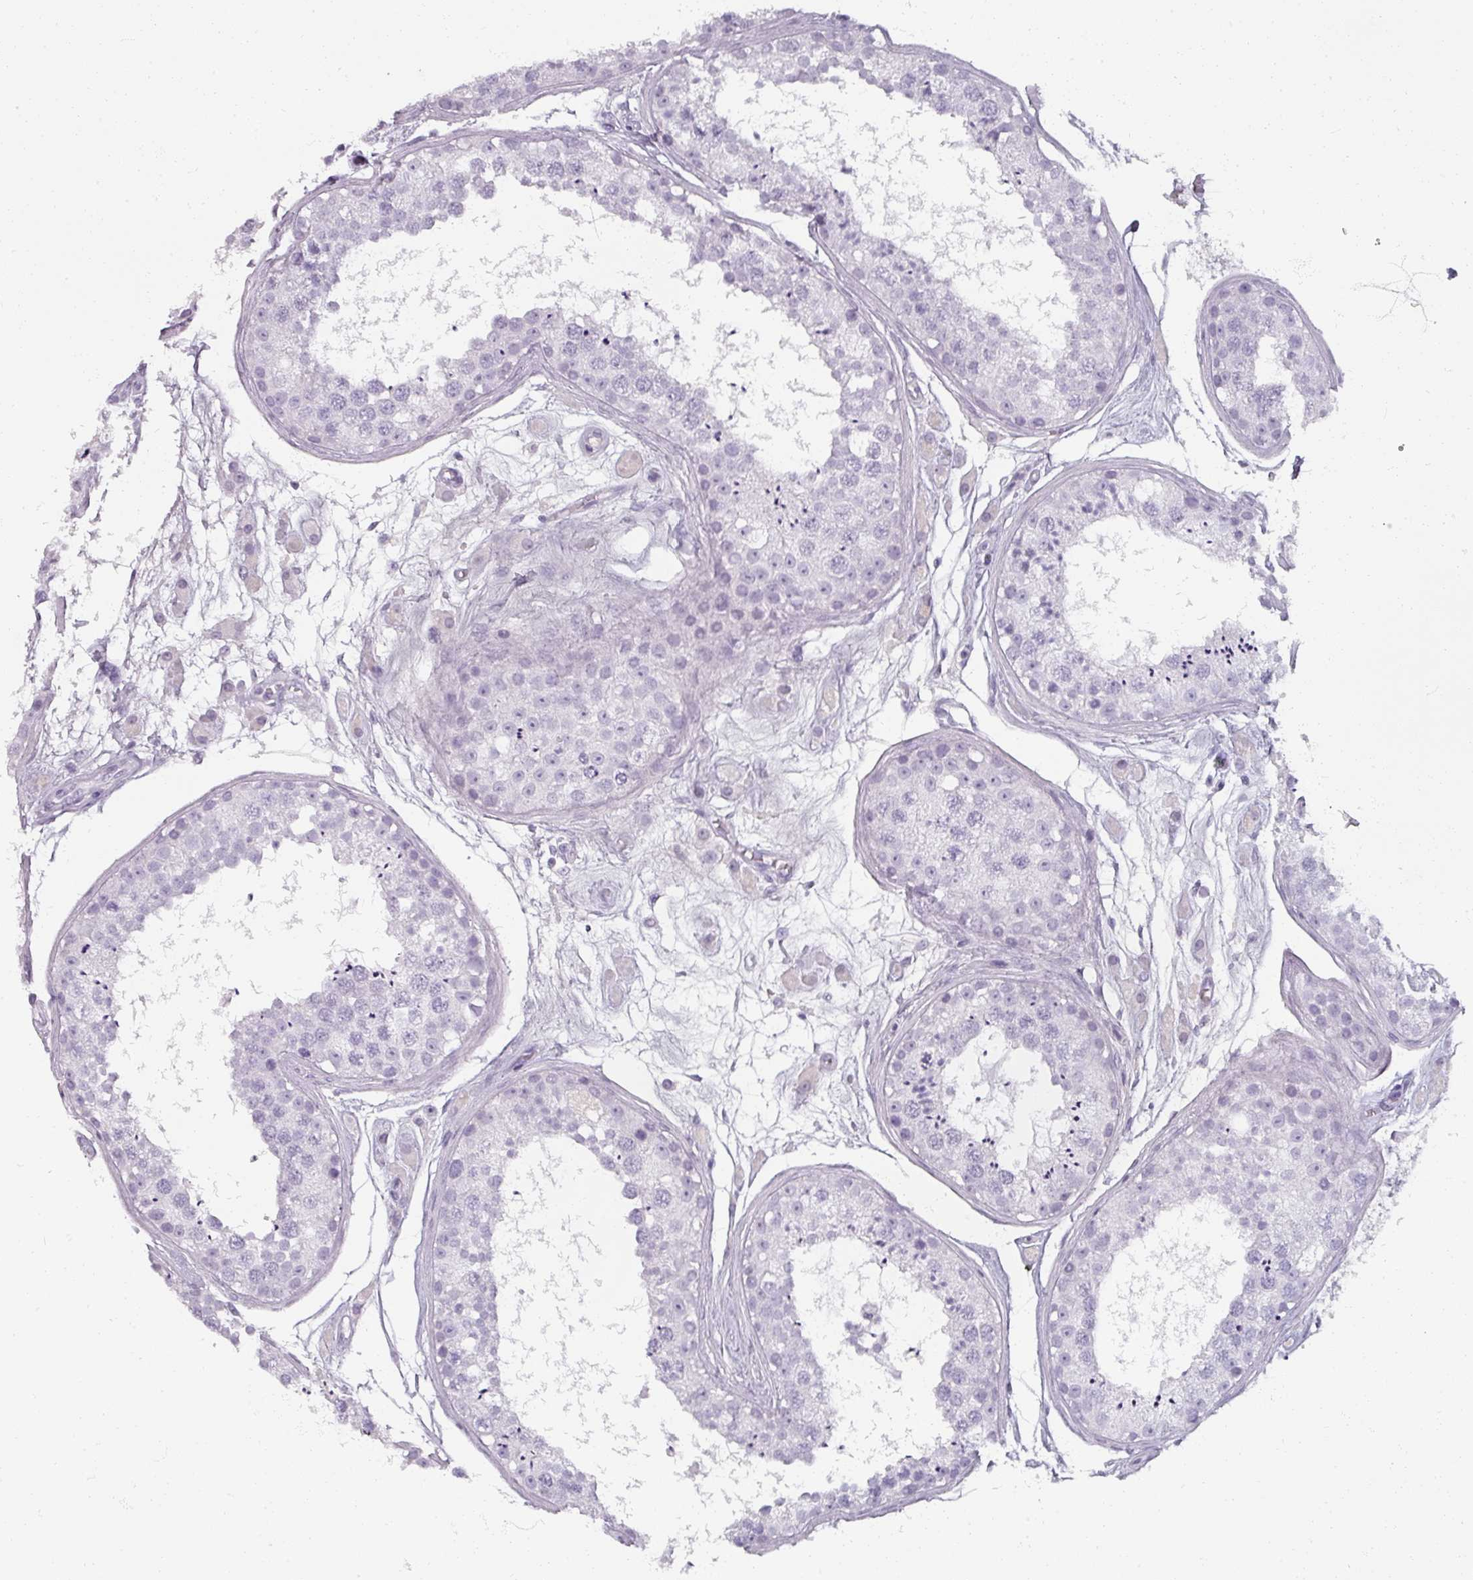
{"staining": {"intensity": "negative", "quantity": "none", "location": "none"}, "tissue": "testis", "cell_type": "Cells in seminiferous ducts", "image_type": "normal", "snomed": [{"axis": "morphology", "description": "Normal tissue, NOS"}, {"axis": "topography", "description": "Testis"}], "caption": "Unremarkable testis was stained to show a protein in brown. There is no significant positivity in cells in seminiferous ducts.", "gene": "REG3A", "patient": {"sex": "male", "age": 25}}